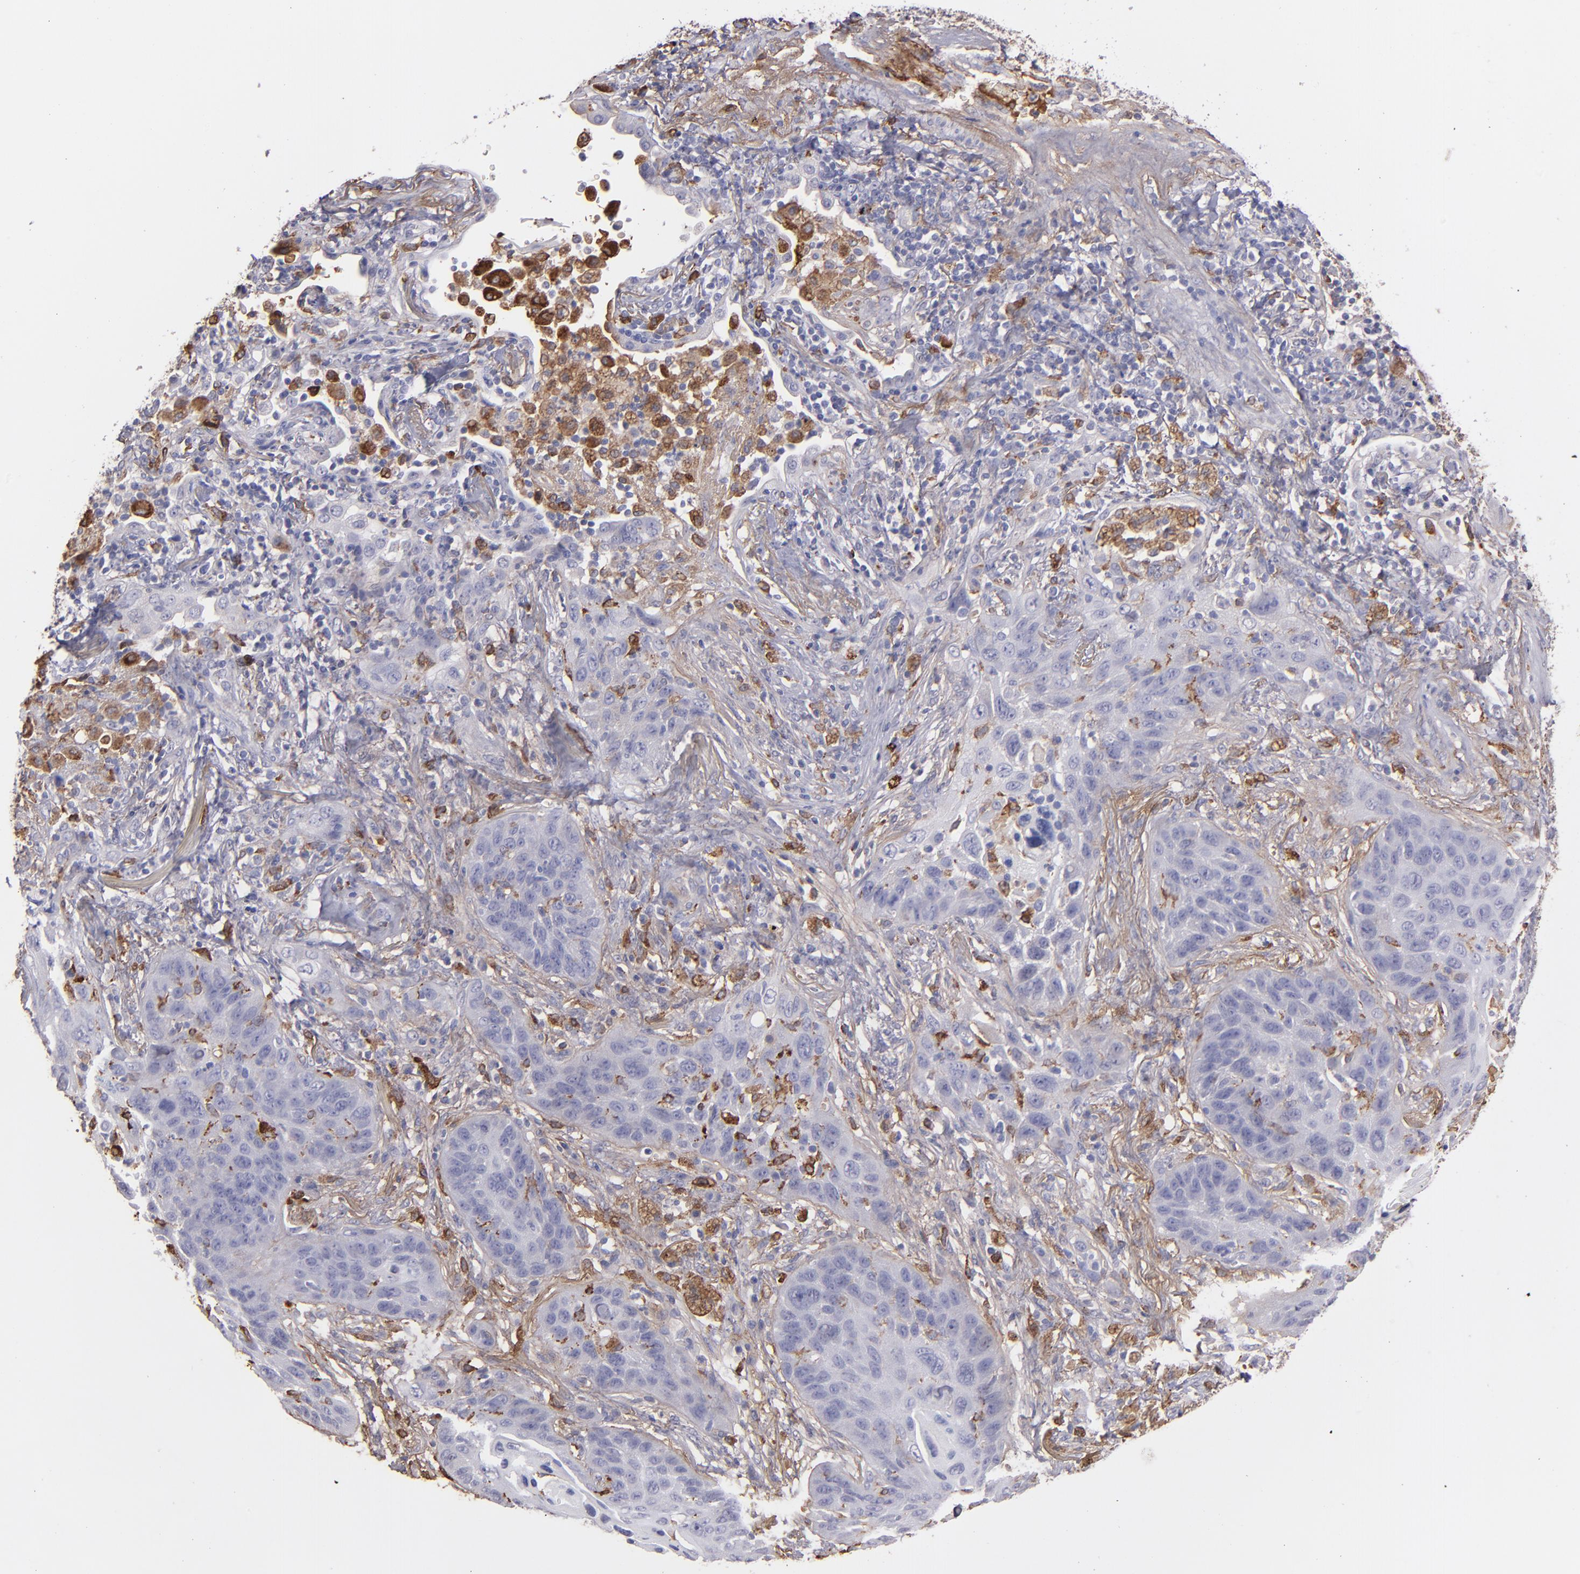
{"staining": {"intensity": "weak", "quantity": "<25%", "location": "cytoplasmic/membranous"}, "tissue": "lung cancer", "cell_type": "Tumor cells", "image_type": "cancer", "snomed": [{"axis": "morphology", "description": "Squamous cell carcinoma, NOS"}, {"axis": "topography", "description": "Lung"}], "caption": "There is no significant expression in tumor cells of lung cancer.", "gene": "C1QA", "patient": {"sex": "female", "age": 67}}